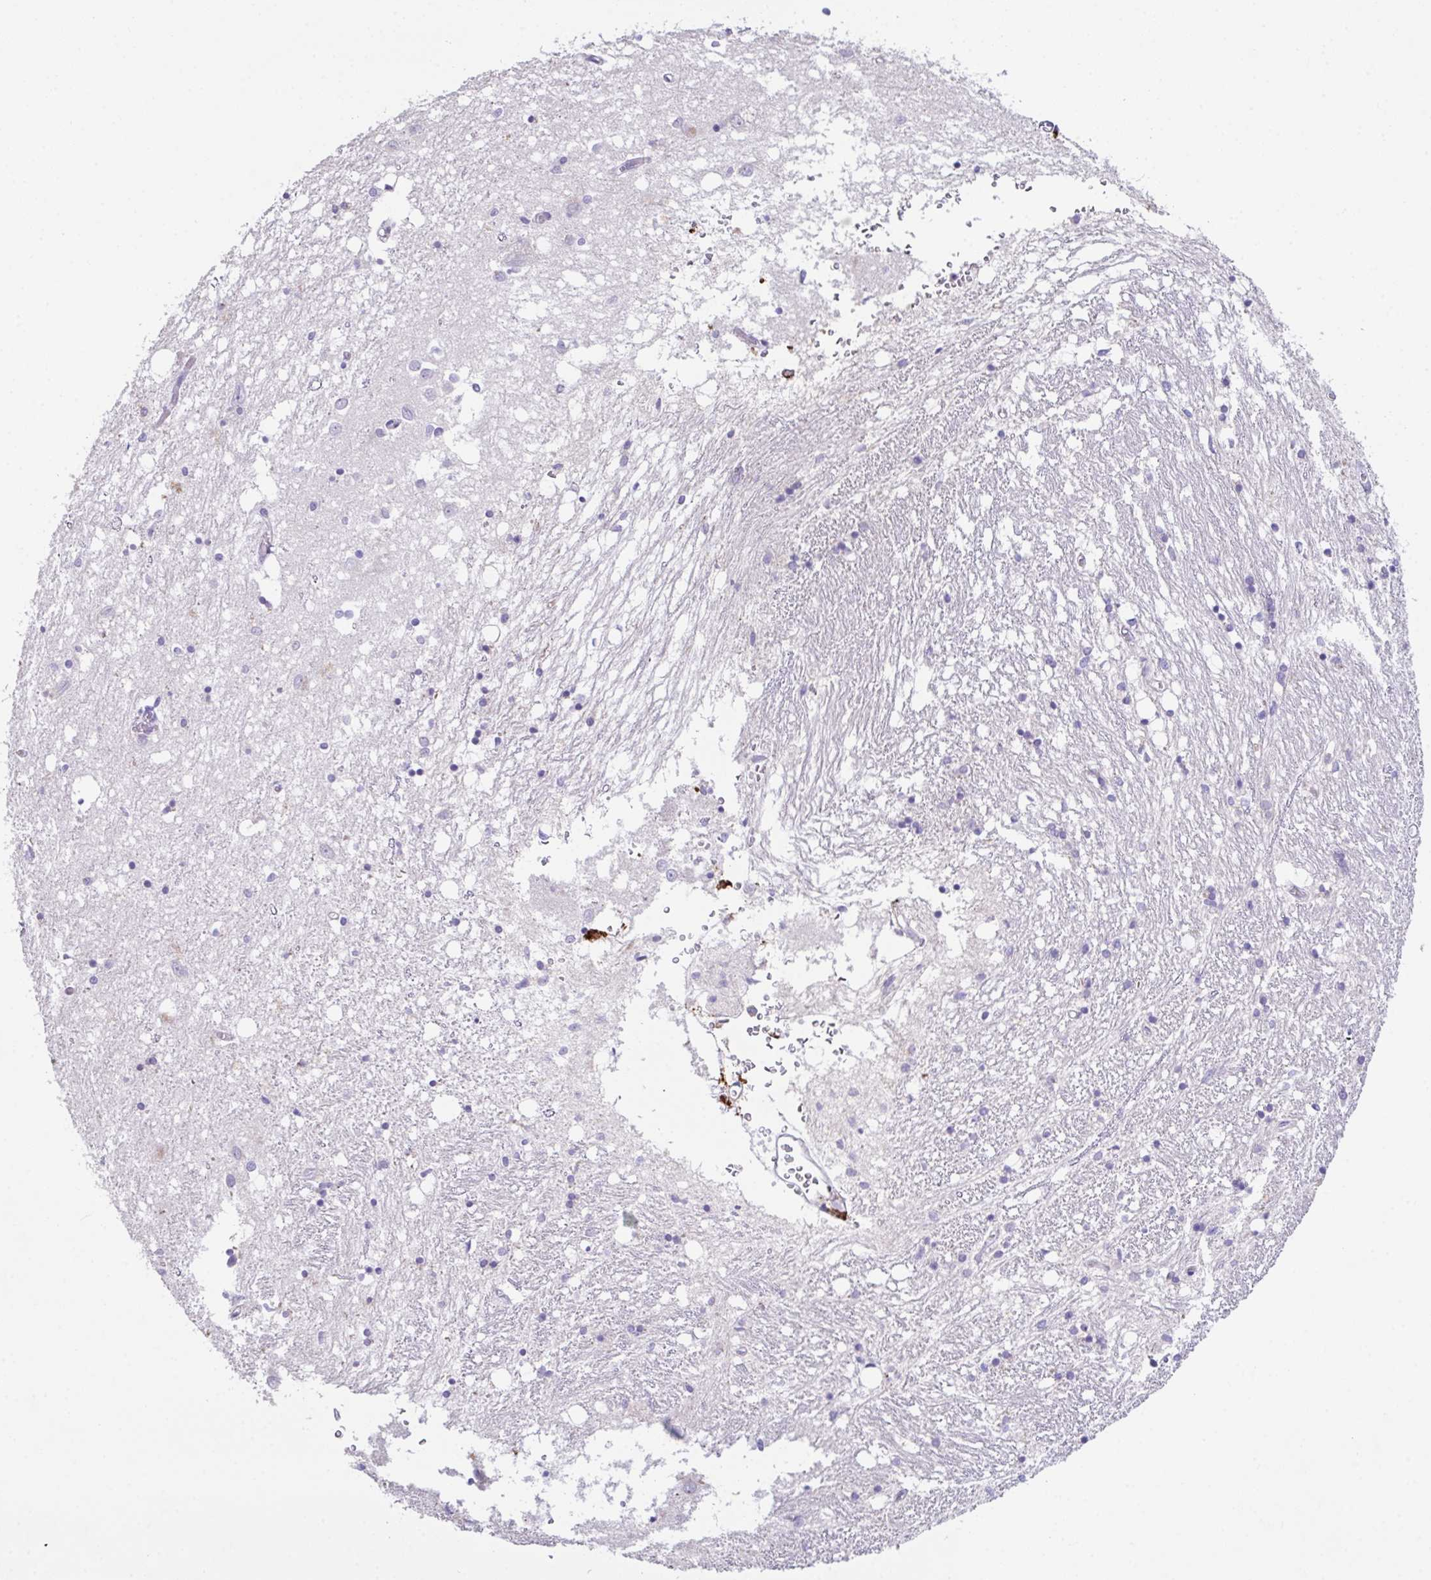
{"staining": {"intensity": "negative", "quantity": "none", "location": "none"}, "tissue": "caudate", "cell_type": "Glial cells", "image_type": "normal", "snomed": [{"axis": "morphology", "description": "Normal tissue, NOS"}, {"axis": "topography", "description": "Lateral ventricle wall"}], "caption": "DAB (3,3'-diaminobenzidine) immunohistochemical staining of benign caudate displays no significant expression in glial cells. (IHC, brightfield microscopy, high magnification).", "gene": "MARCO", "patient": {"sex": "male", "age": 70}}